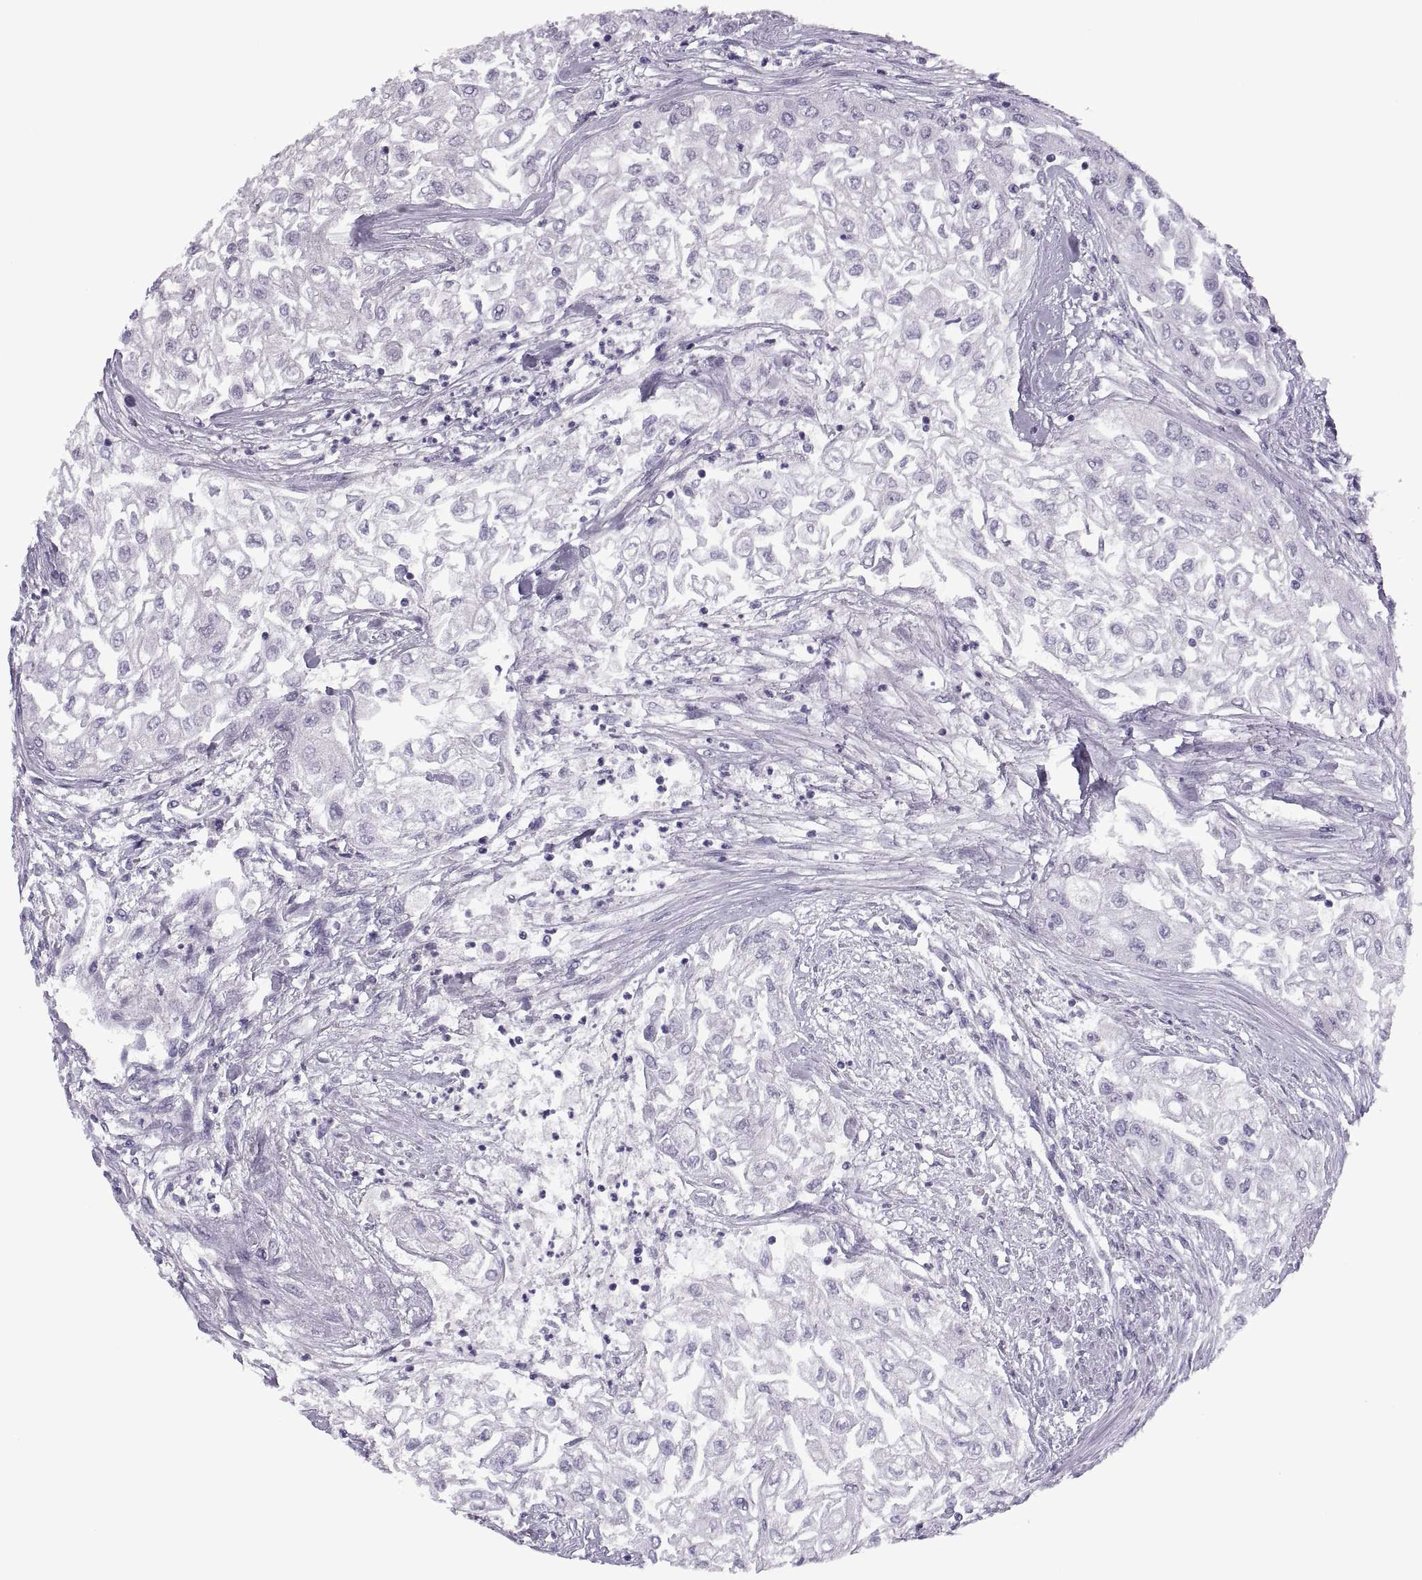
{"staining": {"intensity": "negative", "quantity": "none", "location": "none"}, "tissue": "urothelial cancer", "cell_type": "Tumor cells", "image_type": "cancer", "snomed": [{"axis": "morphology", "description": "Urothelial carcinoma, High grade"}, {"axis": "topography", "description": "Urinary bladder"}], "caption": "This image is of high-grade urothelial carcinoma stained with immunohistochemistry (IHC) to label a protein in brown with the nuclei are counter-stained blue. There is no expression in tumor cells.", "gene": "SYNGR4", "patient": {"sex": "male", "age": 62}}